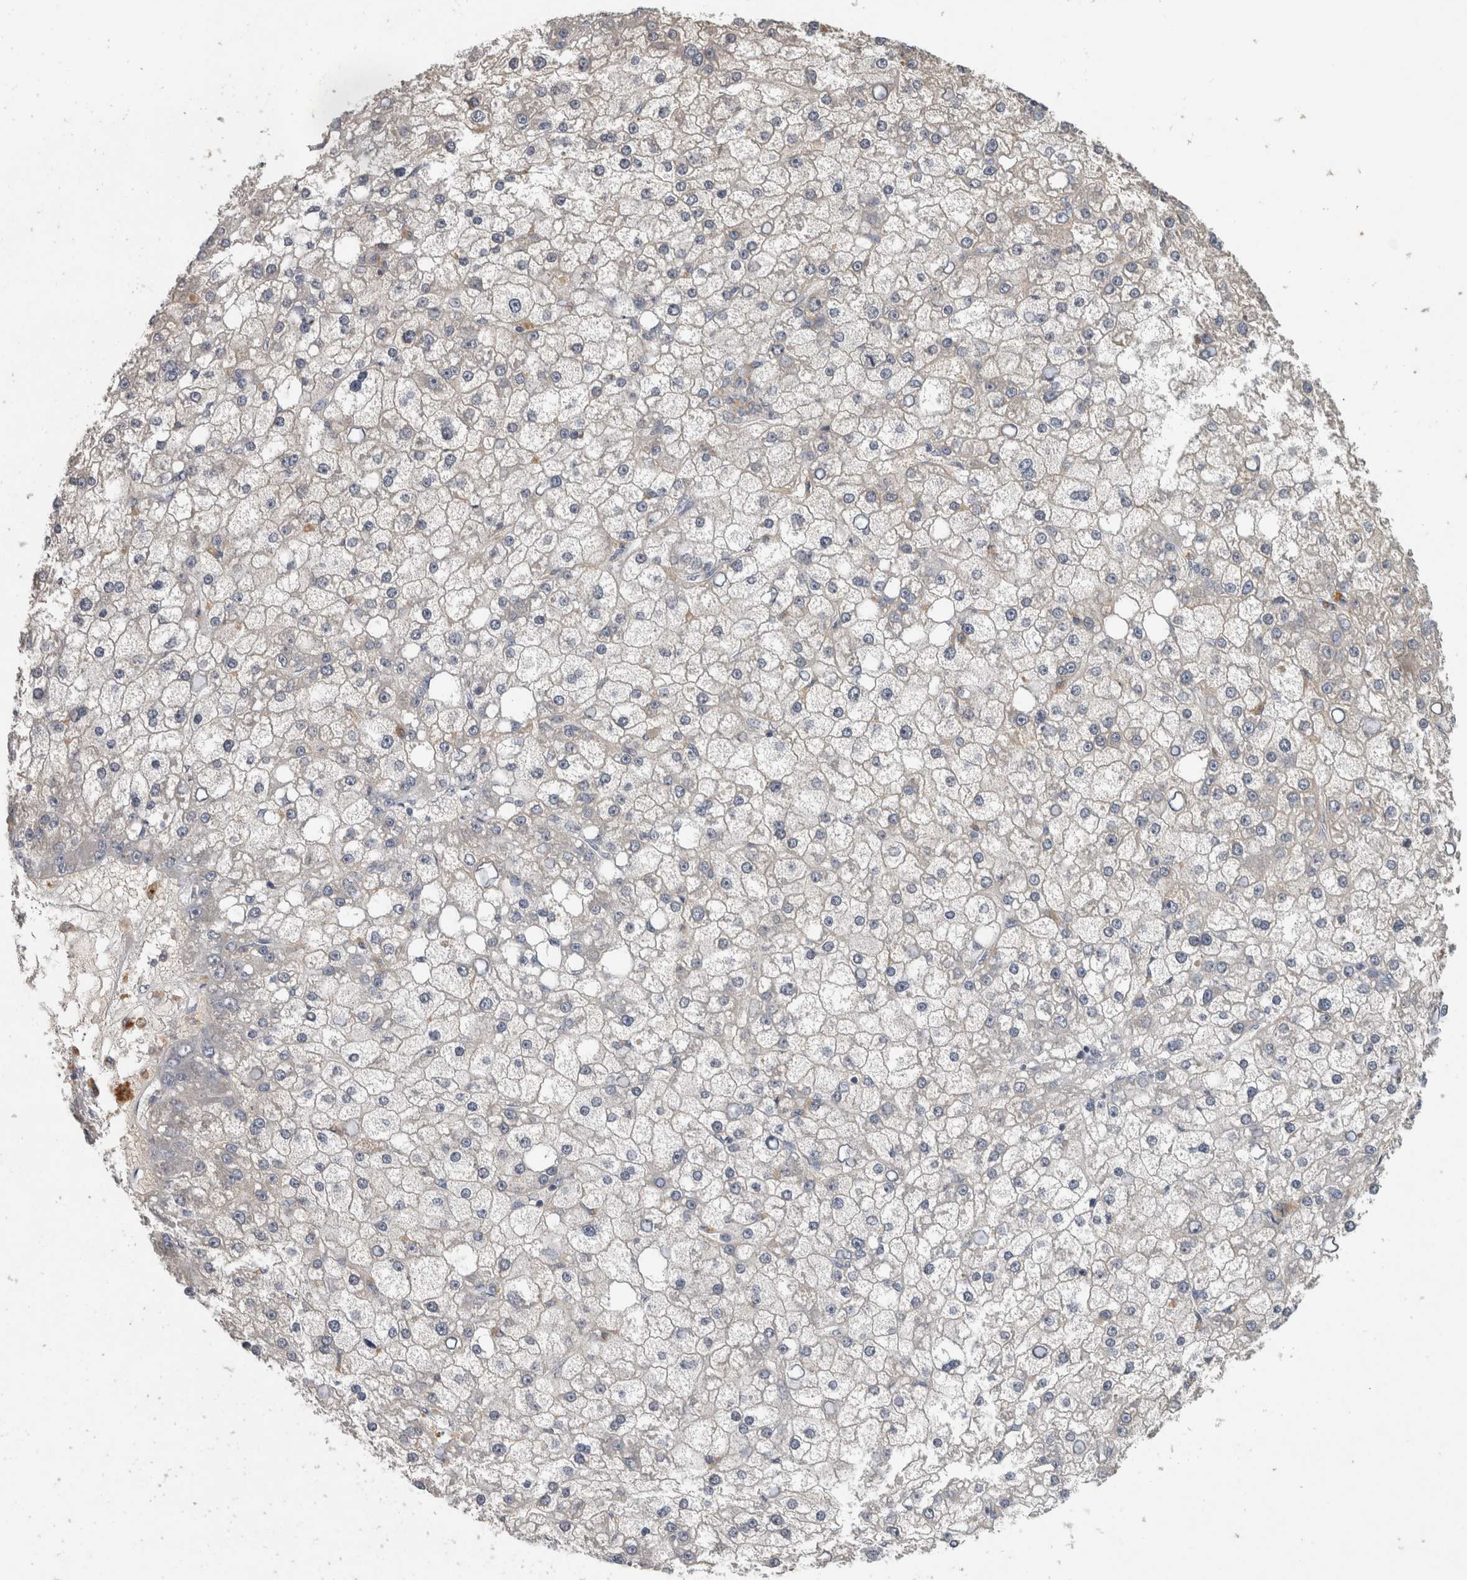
{"staining": {"intensity": "negative", "quantity": "none", "location": "none"}, "tissue": "liver cancer", "cell_type": "Tumor cells", "image_type": "cancer", "snomed": [{"axis": "morphology", "description": "Carcinoma, Hepatocellular, NOS"}, {"axis": "topography", "description": "Liver"}], "caption": "This photomicrograph is of liver cancer (hepatocellular carcinoma) stained with immunohistochemistry to label a protein in brown with the nuclei are counter-stained blue. There is no staining in tumor cells. The staining is performed using DAB (3,3'-diaminobenzidine) brown chromogen with nuclei counter-stained in using hematoxylin.", "gene": "SLC22A11", "patient": {"sex": "male", "age": 67}}